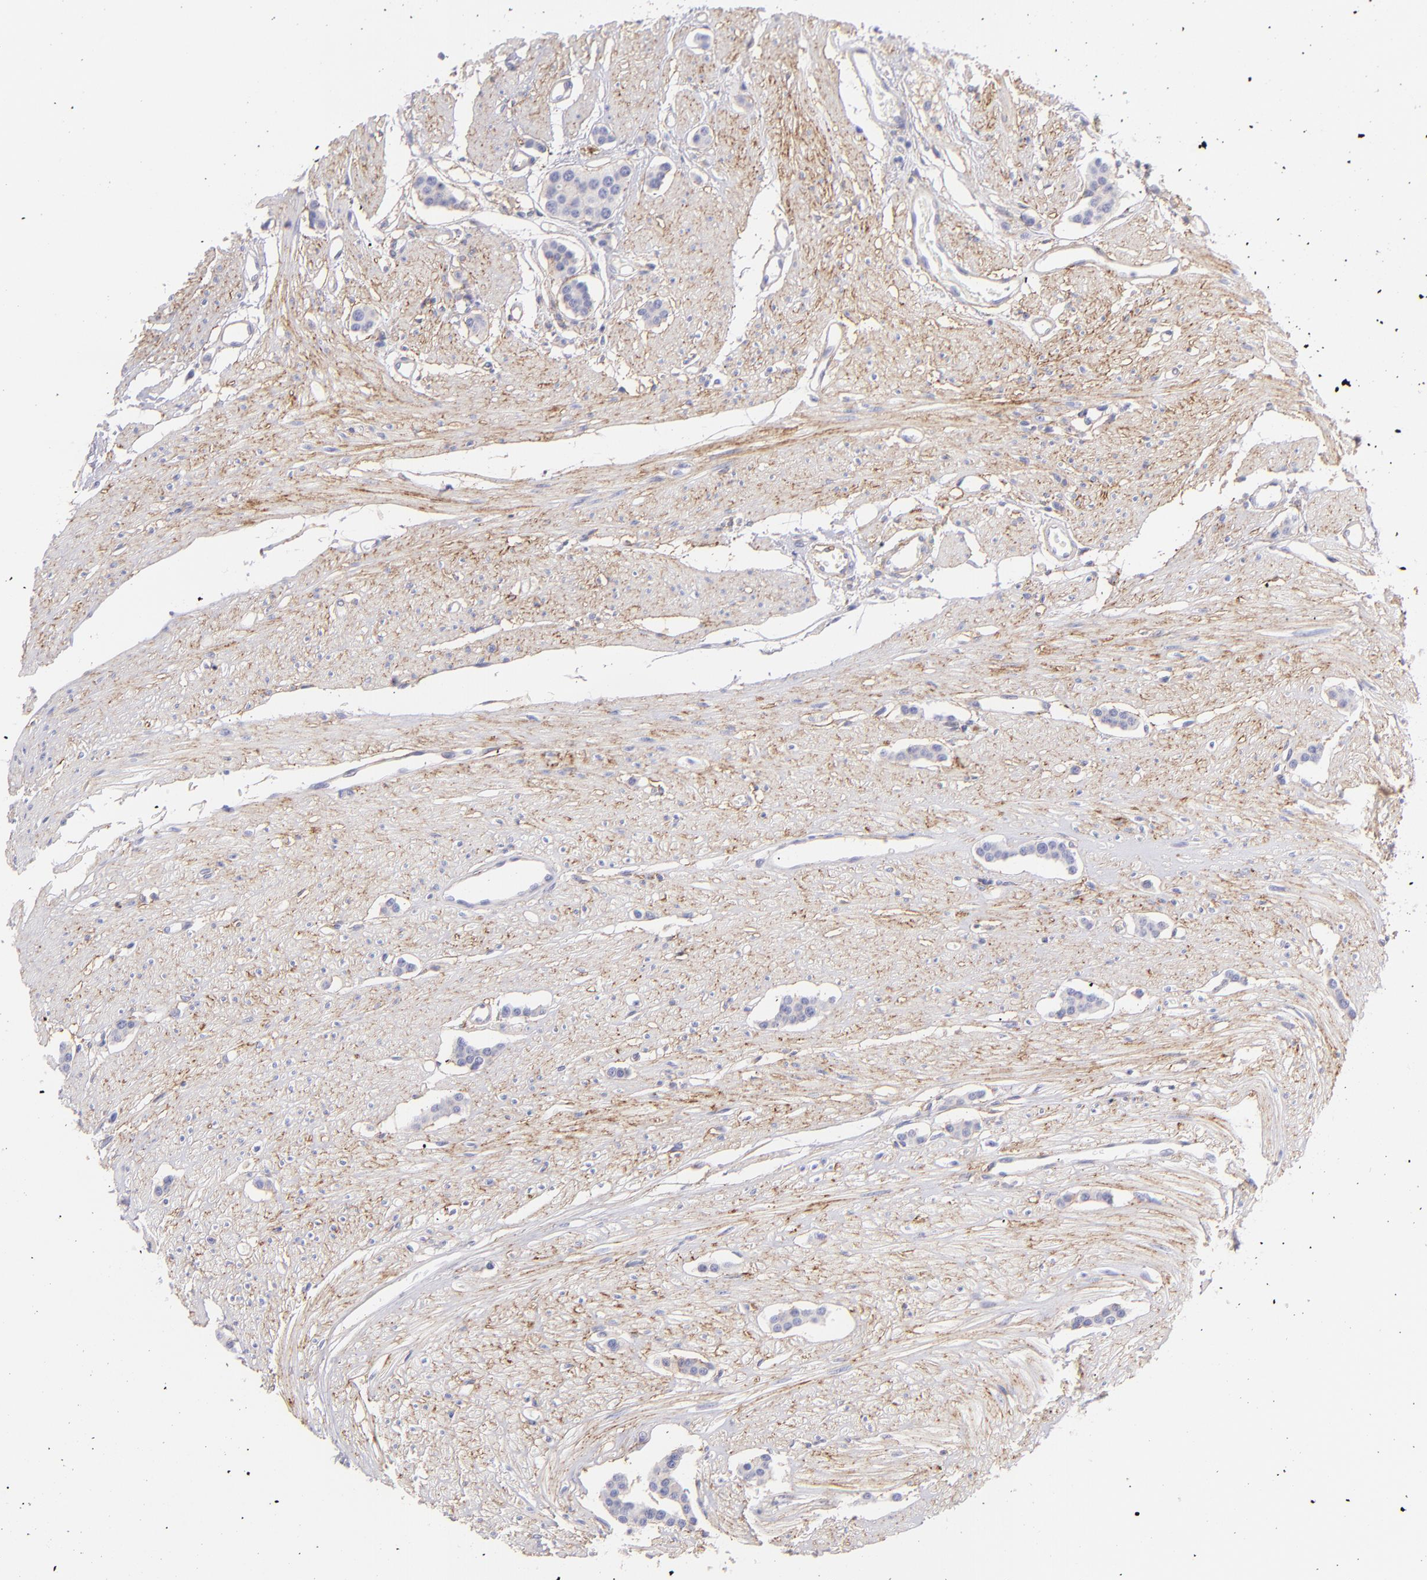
{"staining": {"intensity": "negative", "quantity": "none", "location": "none"}, "tissue": "carcinoid", "cell_type": "Tumor cells", "image_type": "cancer", "snomed": [{"axis": "morphology", "description": "Carcinoid, malignant, NOS"}, {"axis": "topography", "description": "Small intestine"}], "caption": "An immunohistochemistry histopathology image of carcinoid is shown. There is no staining in tumor cells of carcinoid.", "gene": "CD81", "patient": {"sex": "male", "age": 60}}